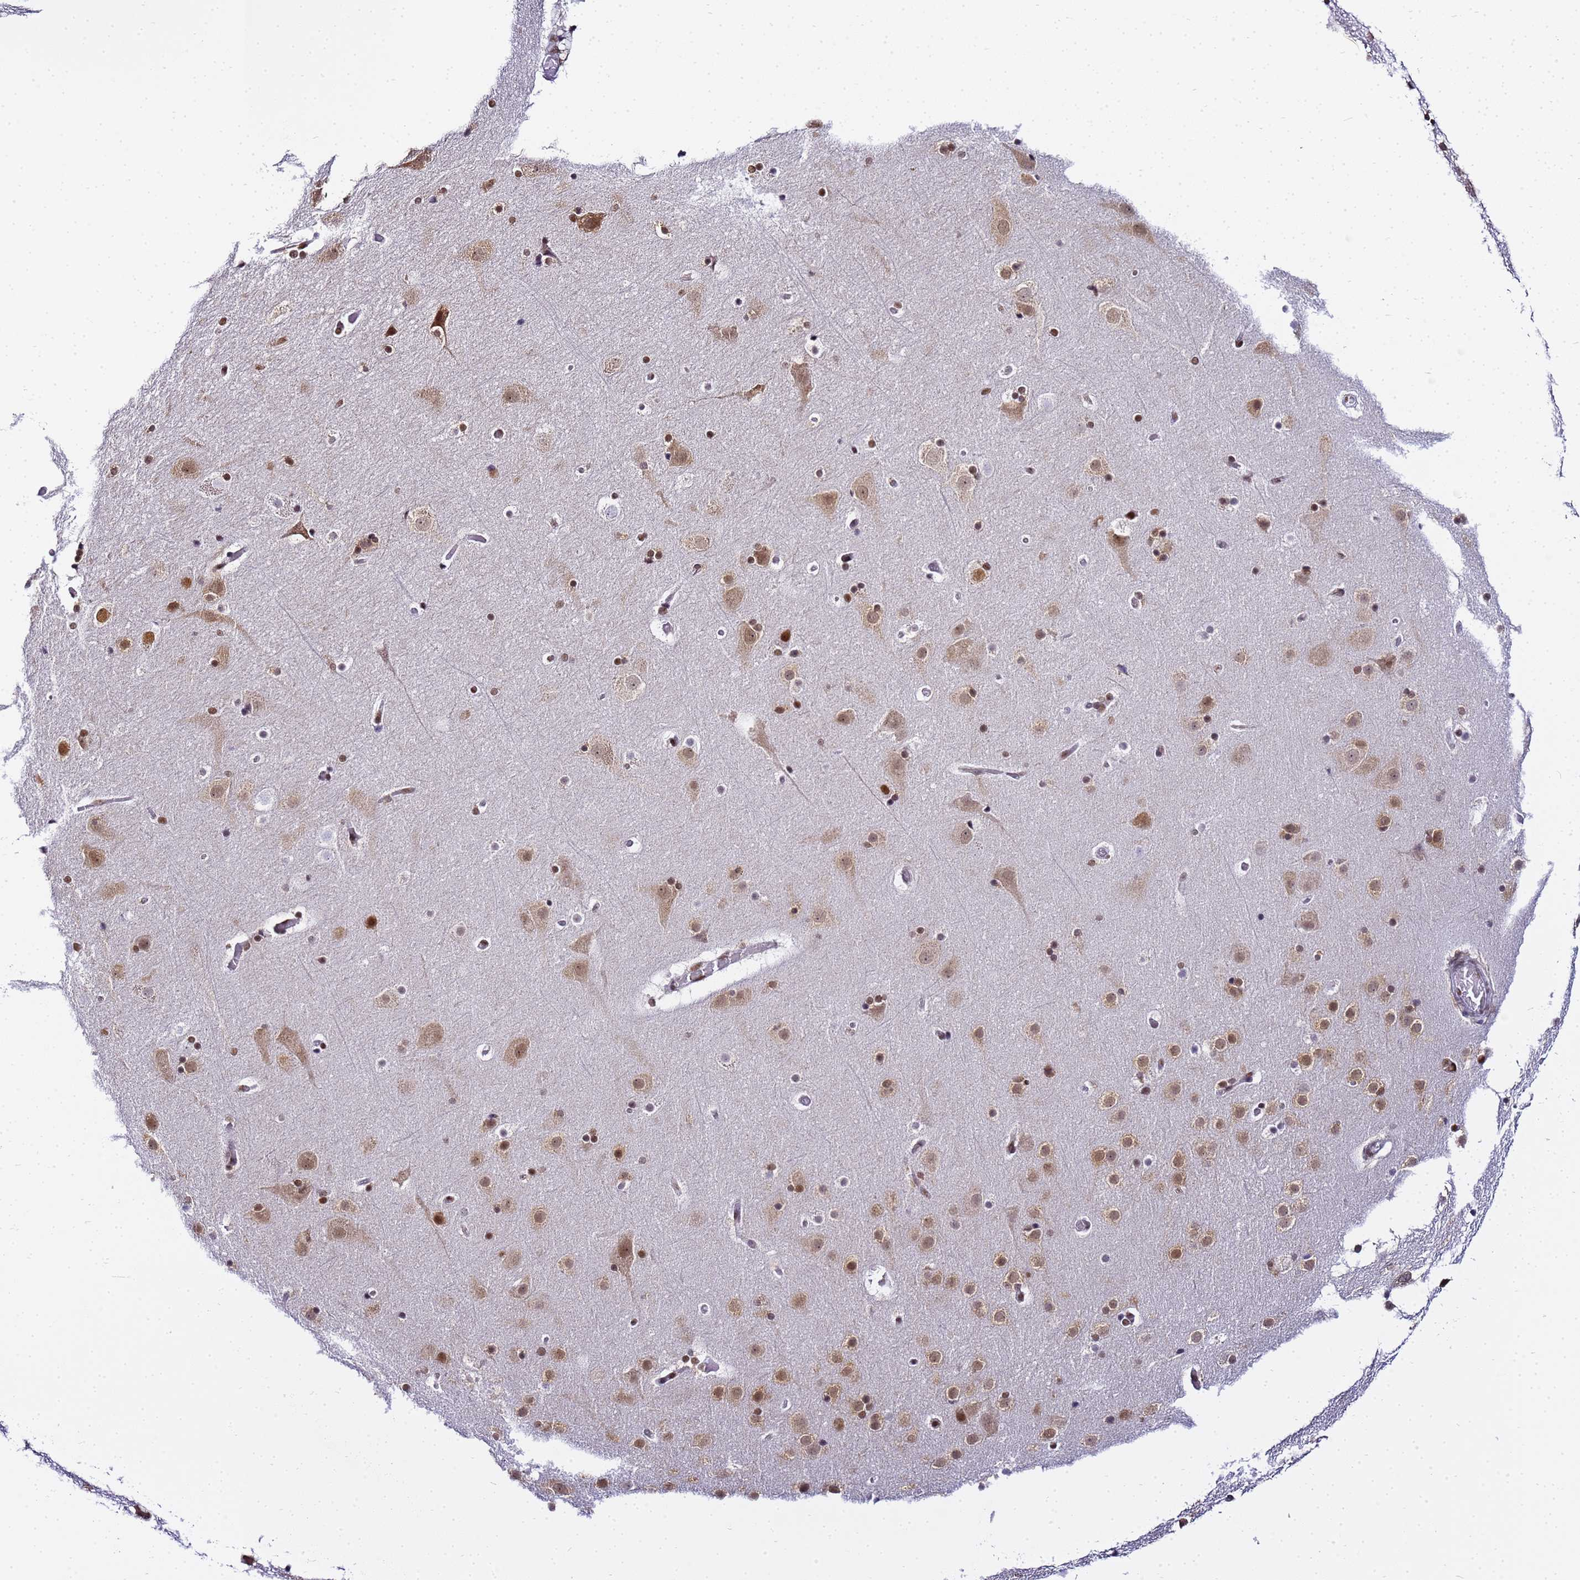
{"staining": {"intensity": "moderate", "quantity": "<25%", "location": "nuclear"}, "tissue": "cerebral cortex", "cell_type": "Endothelial cells", "image_type": "normal", "snomed": [{"axis": "morphology", "description": "Normal tissue, NOS"}, {"axis": "topography", "description": "Cerebral cortex"}], "caption": "A histopathology image of cerebral cortex stained for a protein shows moderate nuclear brown staining in endothelial cells.", "gene": "RBM12", "patient": {"sex": "male", "age": 57}}